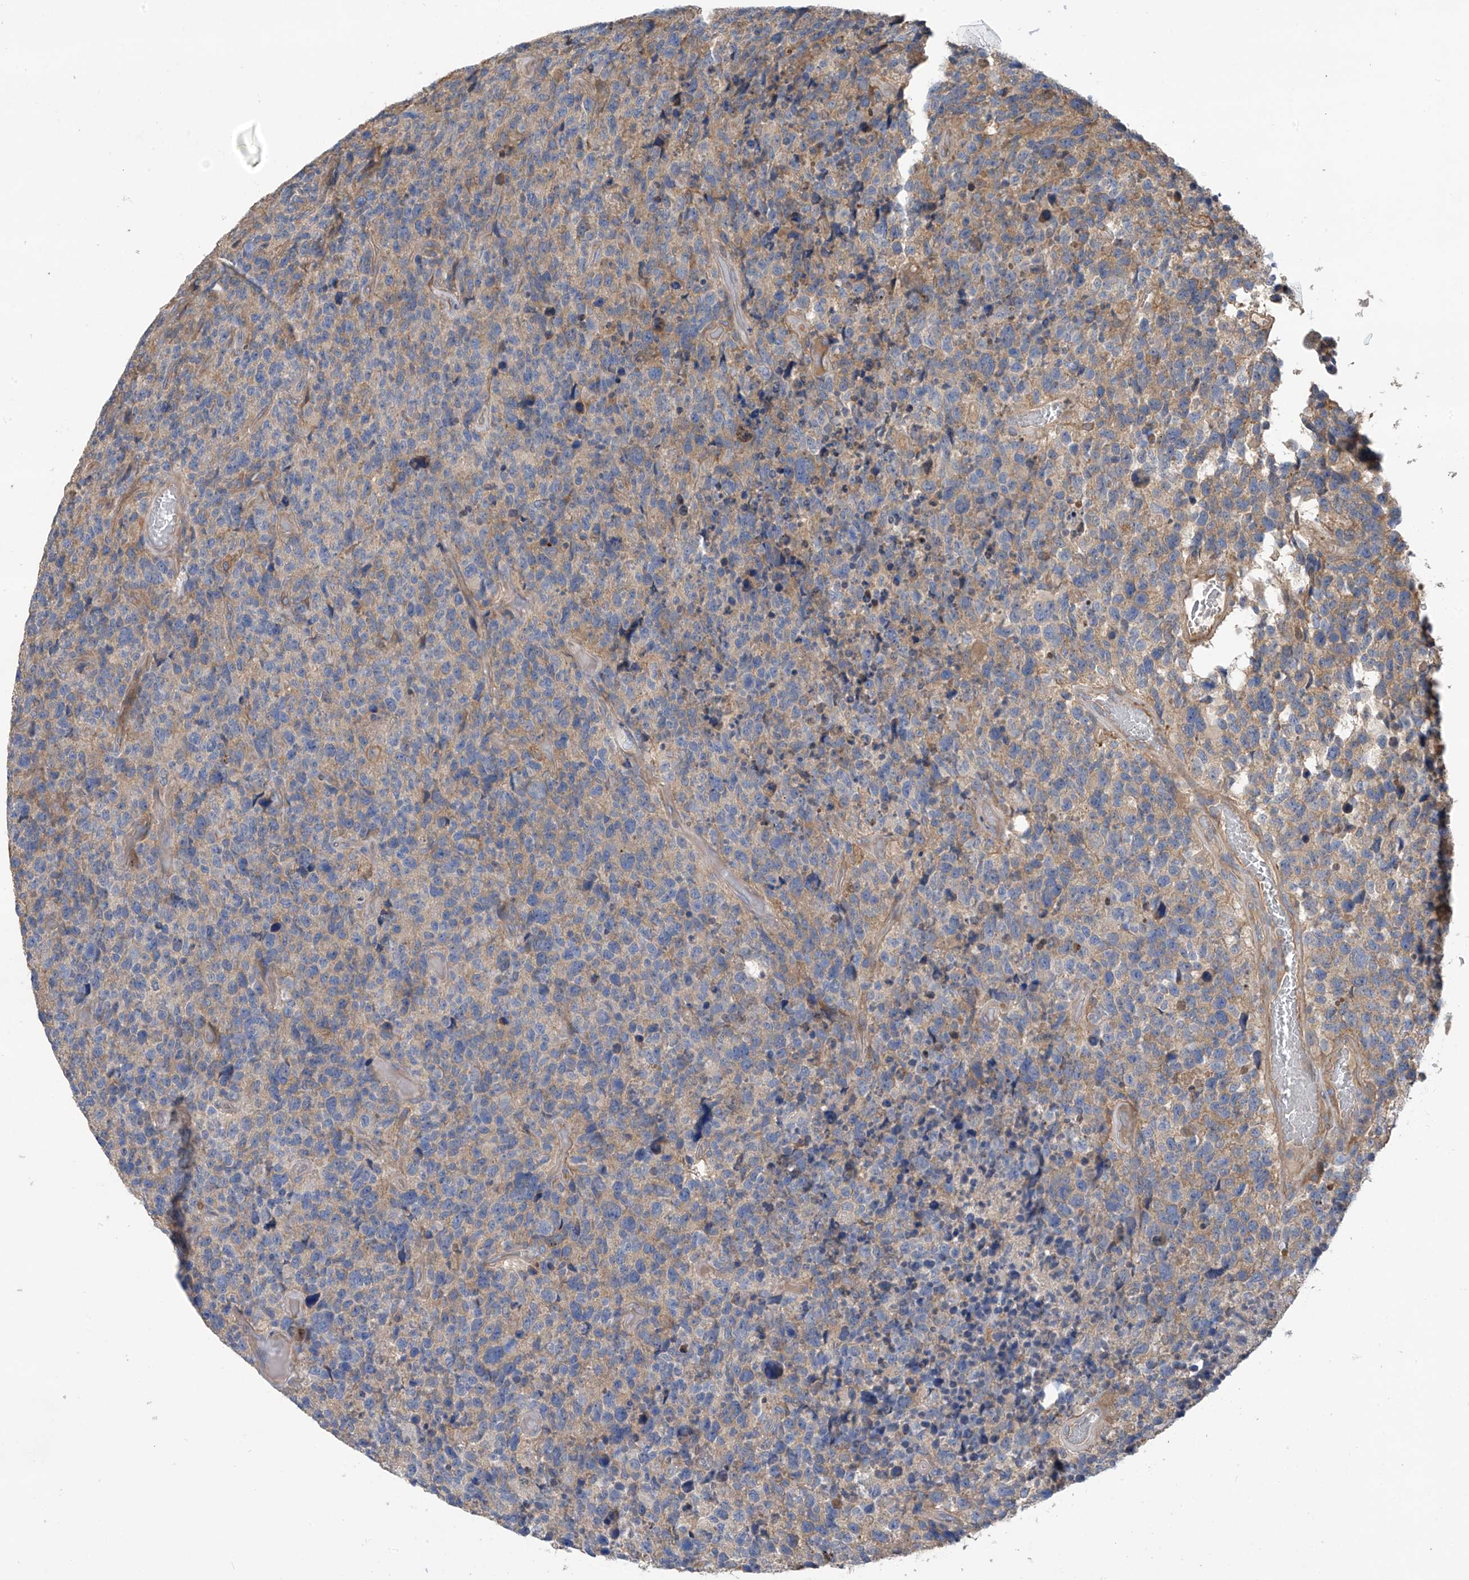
{"staining": {"intensity": "weak", "quantity": "<25%", "location": "cytoplasmic/membranous"}, "tissue": "glioma", "cell_type": "Tumor cells", "image_type": "cancer", "snomed": [{"axis": "morphology", "description": "Glioma, malignant, High grade"}, {"axis": "topography", "description": "Brain"}], "caption": "Tumor cells are negative for protein expression in human glioma.", "gene": "PHACTR4", "patient": {"sex": "male", "age": 69}}